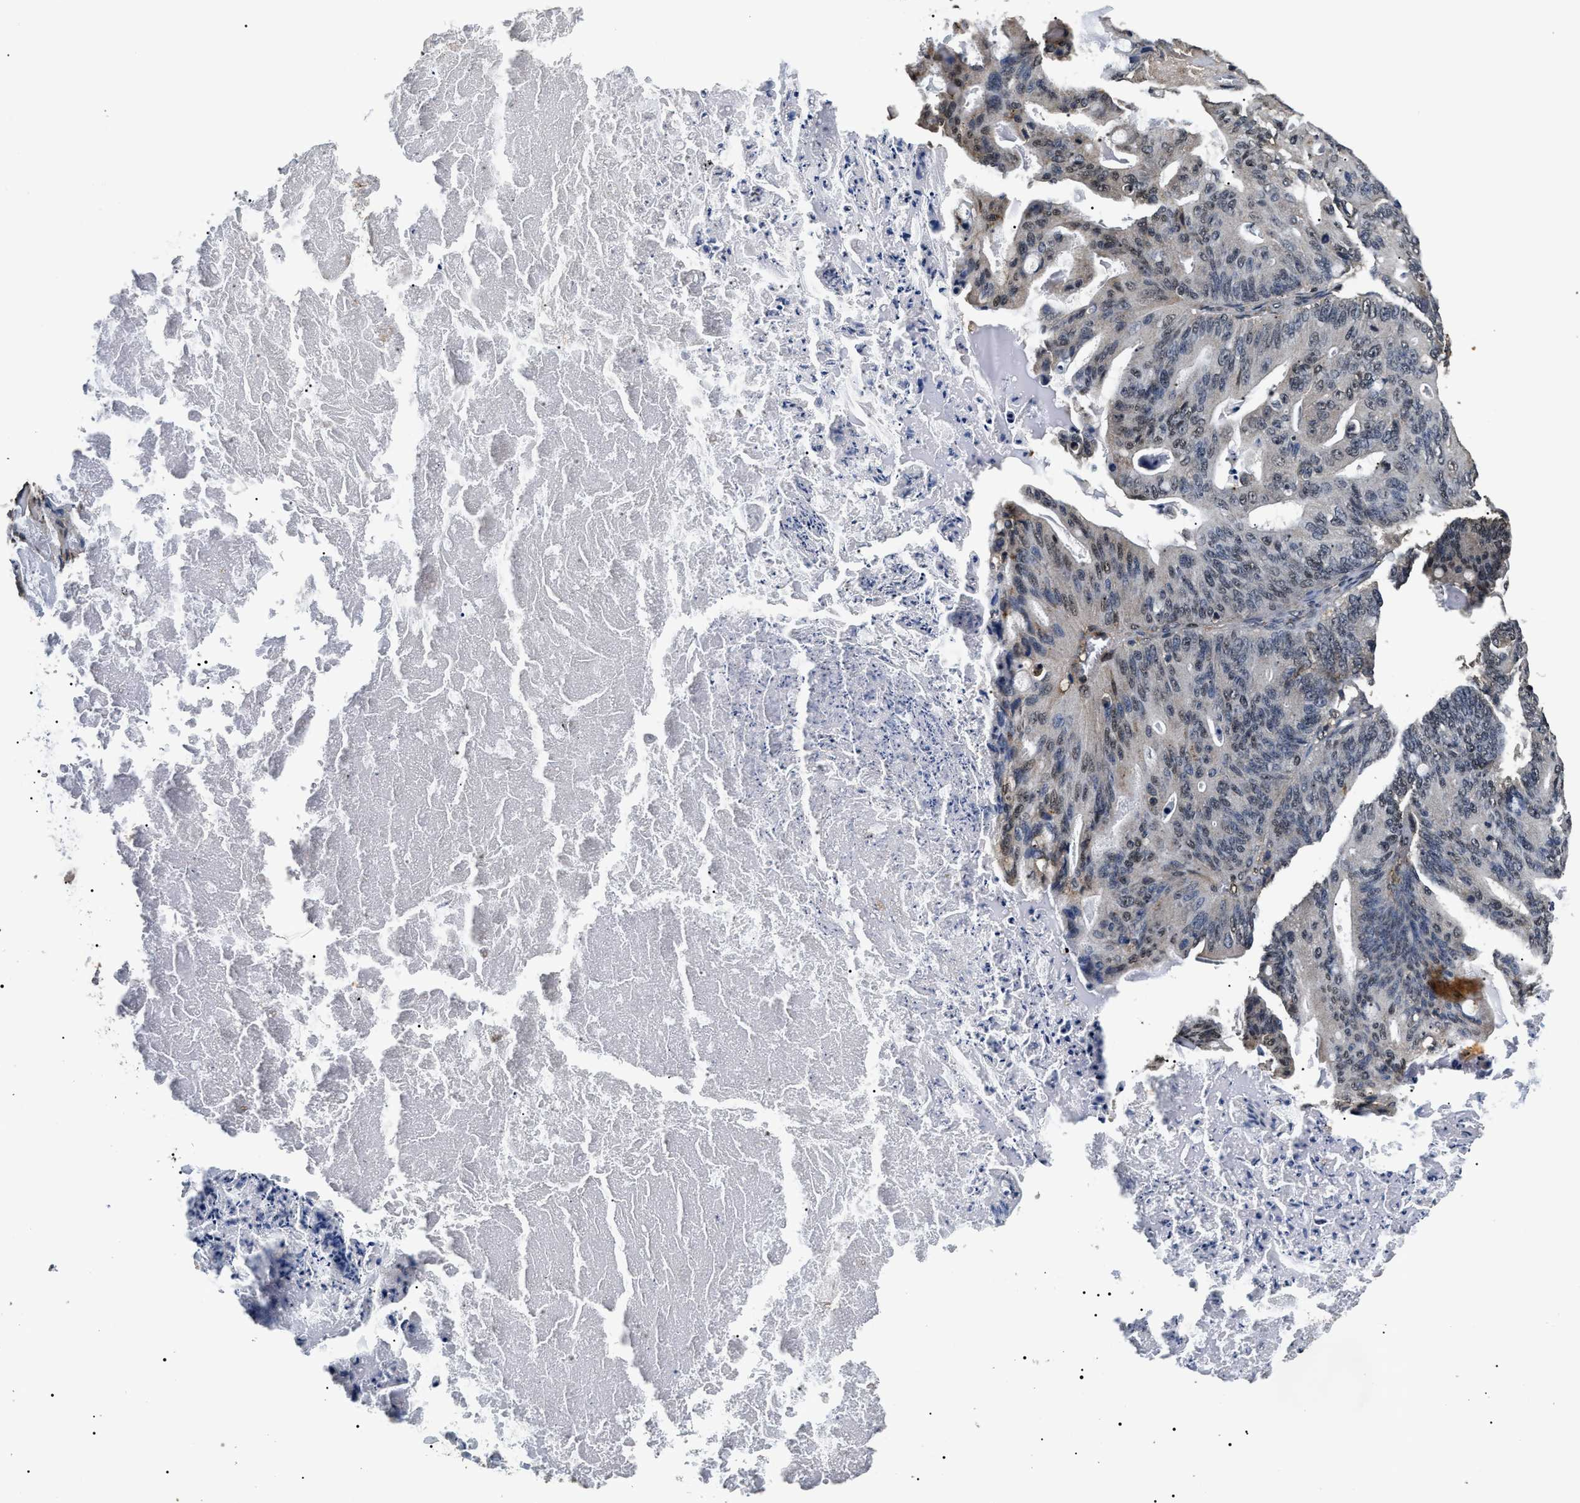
{"staining": {"intensity": "weak", "quantity": "25%-75%", "location": "nuclear"}, "tissue": "ovarian cancer", "cell_type": "Tumor cells", "image_type": "cancer", "snomed": [{"axis": "morphology", "description": "Cystadenocarcinoma, mucinous, NOS"}, {"axis": "topography", "description": "Ovary"}], "caption": "A micrograph showing weak nuclear positivity in about 25%-75% of tumor cells in ovarian cancer, as visualized by brown immunohistochemical staining.", "gene": "ANP32E", "patient": {"sex": "female", "age": 36}}